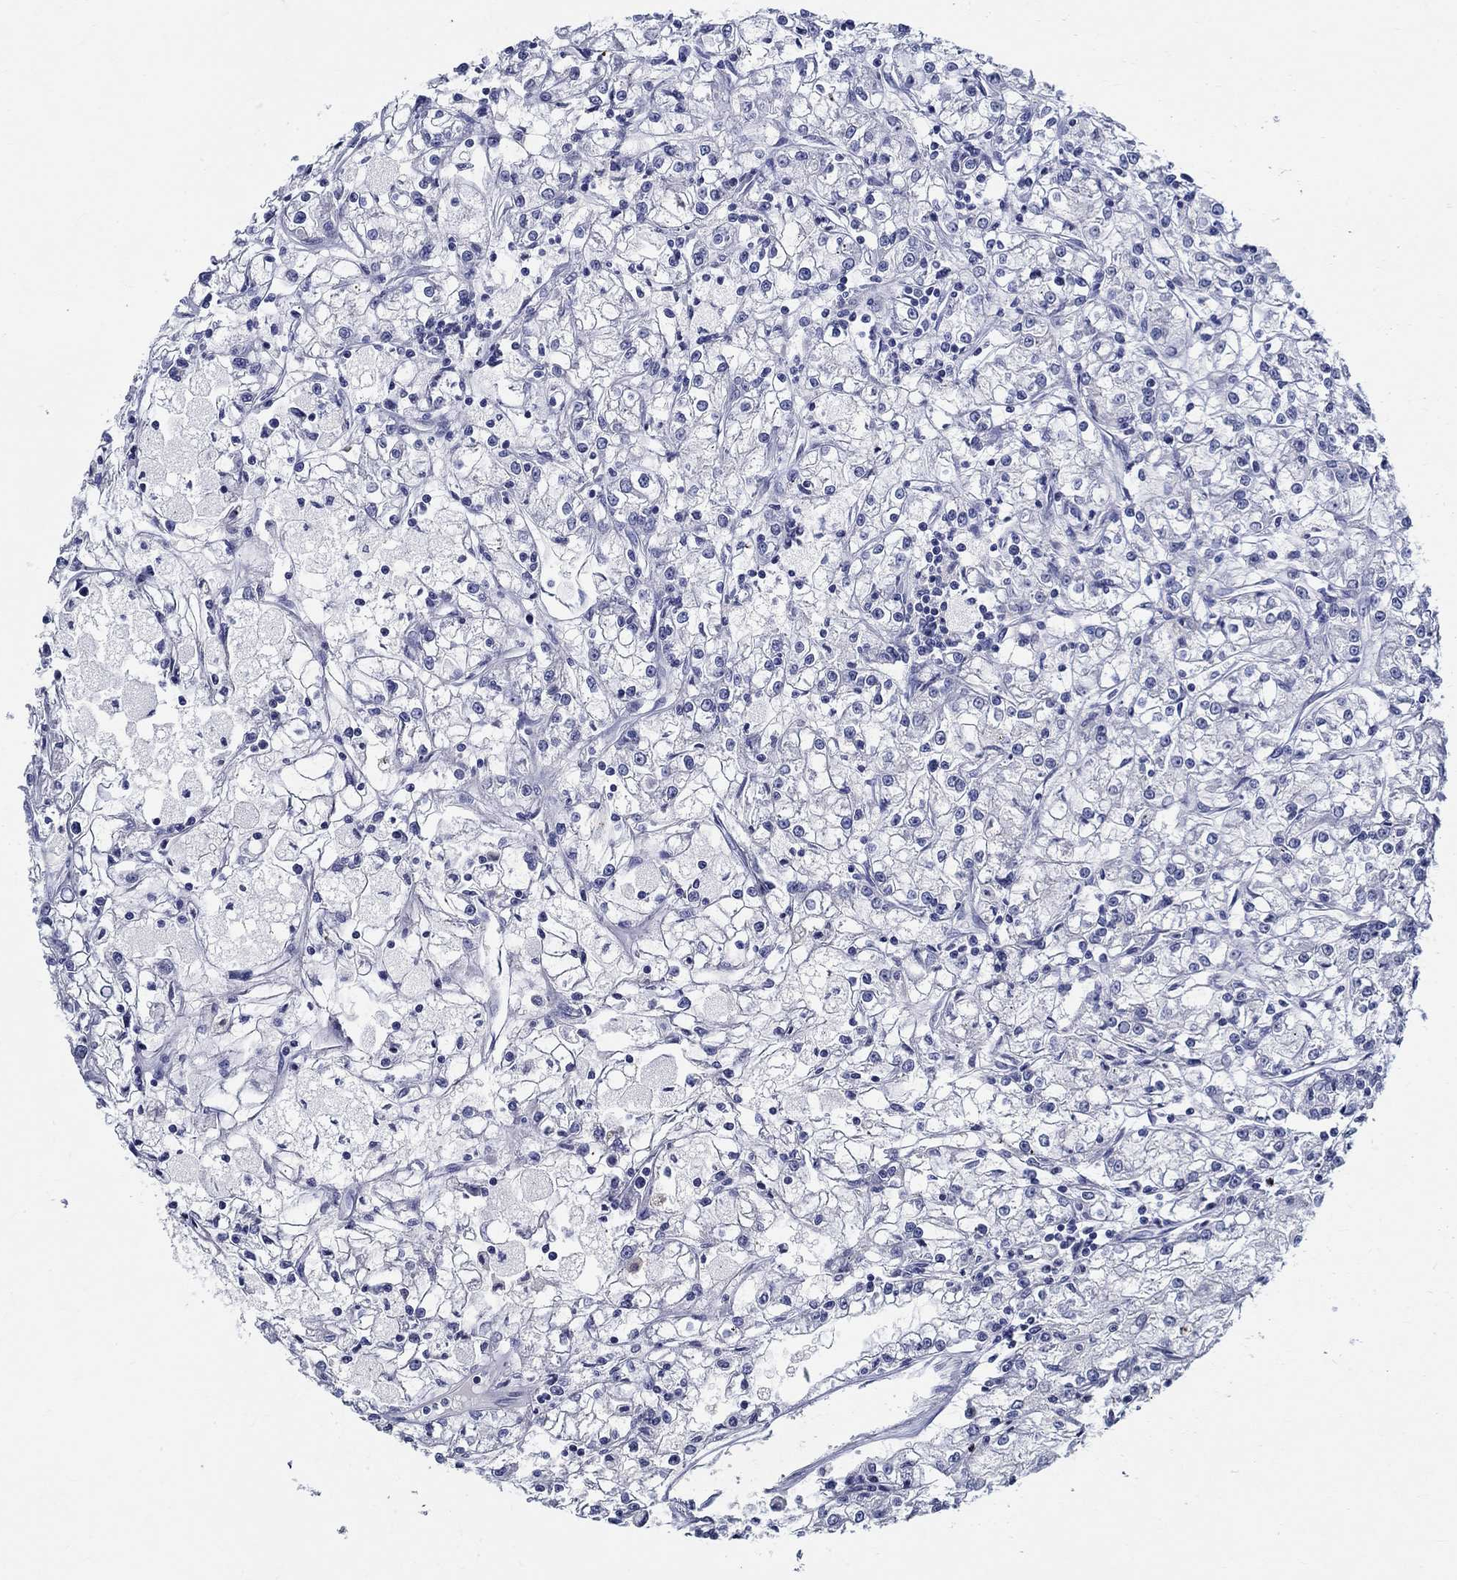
{"staining": {"intensity": "negative", "quantity": "none", "location": "none"}, "tissue": "renal cancer", "cell_type": "Tumor cells", "image_type": "cancer", "snomed": [{"axis": "morphology", "description": "Adenocarcinoma, NOS"}, {"axis": "topography", "description": "Kidney"}], "caption": "This is a micrograph of IHC staining of renal cancer (adenocarcinoma), which shows no staining in tumor cells. (DAB (3,3'-diaminobenzidine) IHC visualized using brightfield microscopy, high magnification).", "gene": "CETN1", "patient": {"sex": "female", "age": 59}}